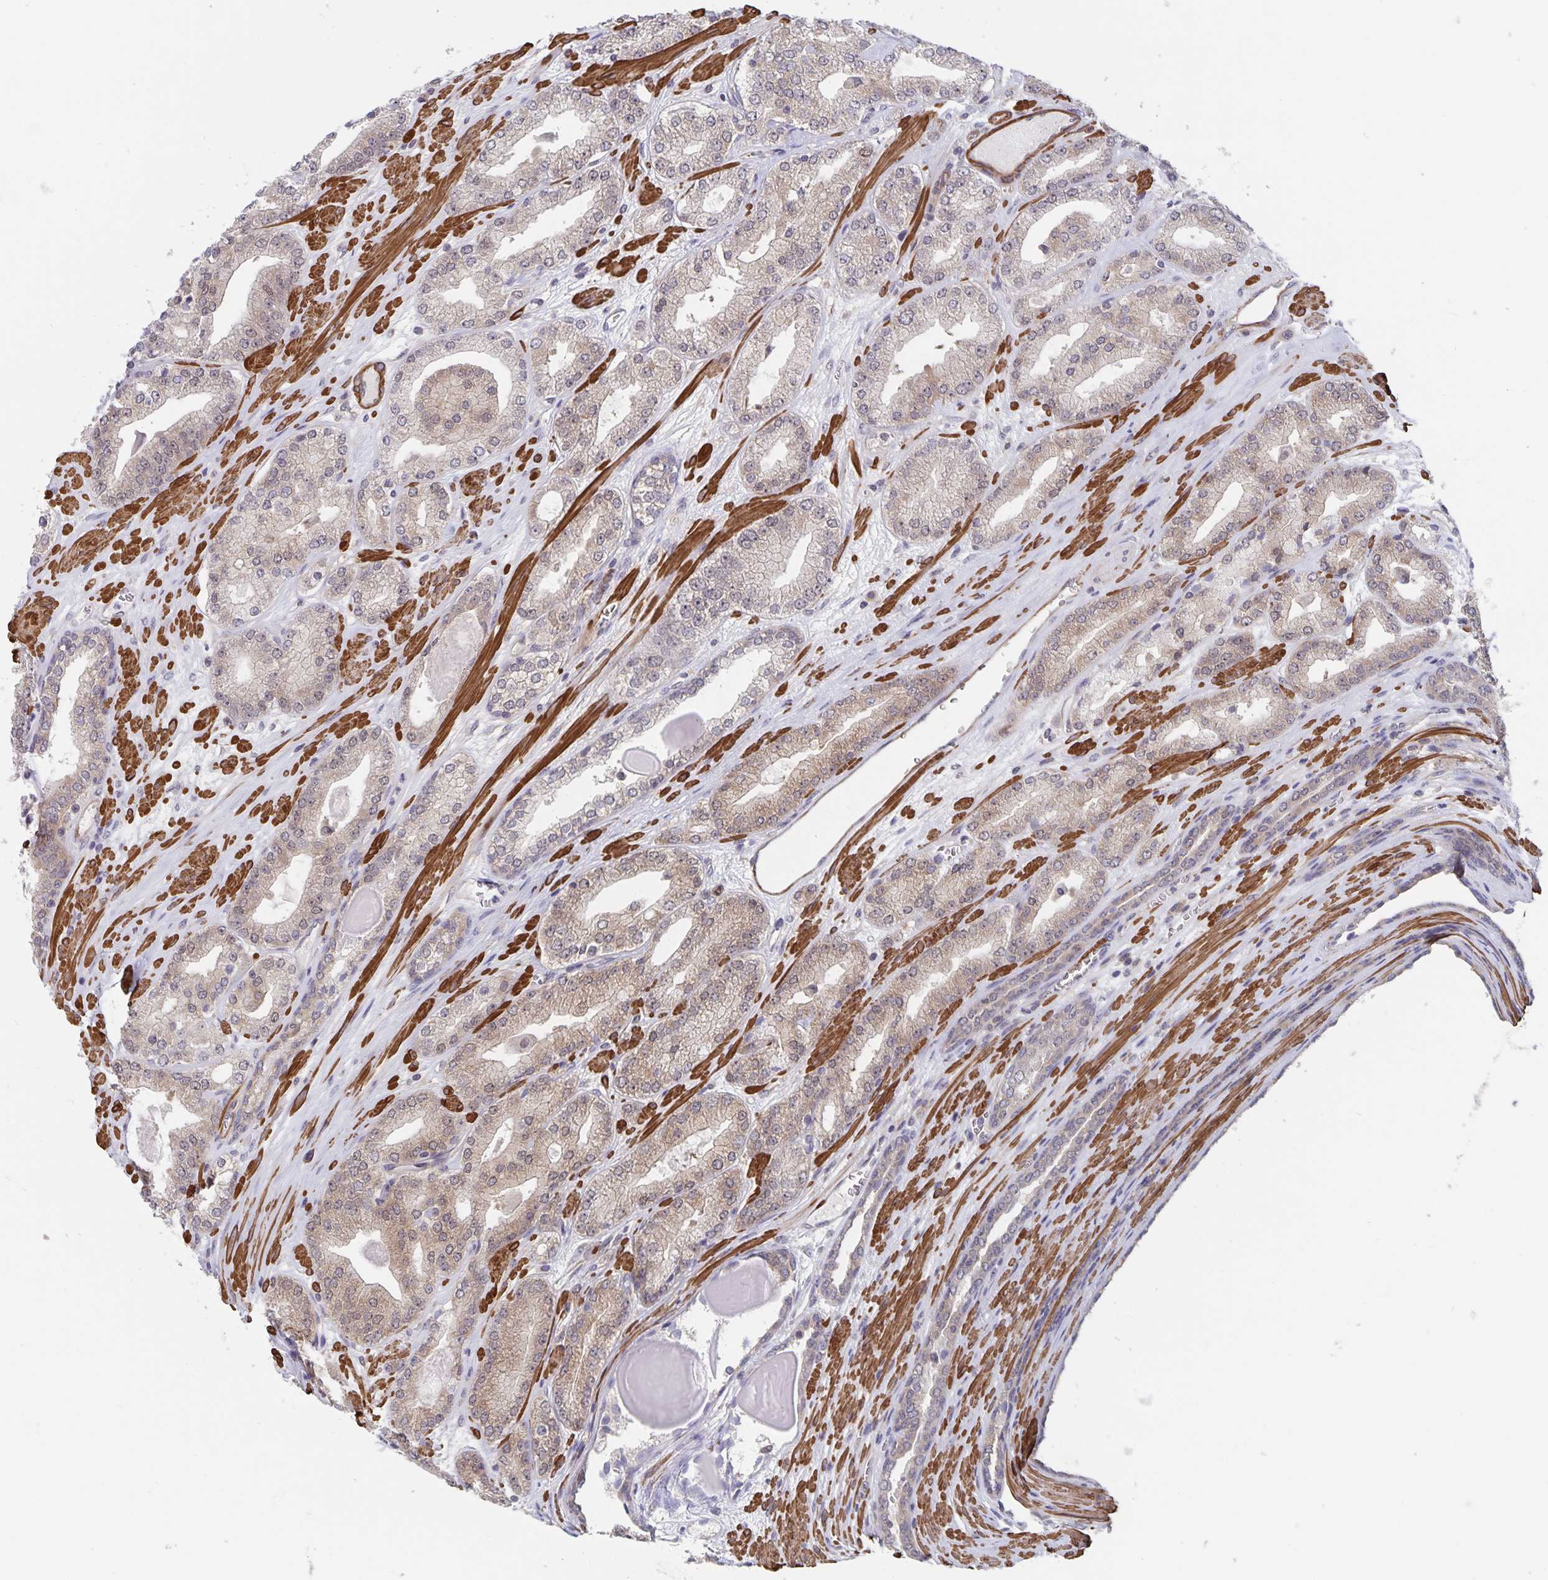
{"staining": {"intensity": "weak", "quantity": "25%-75%", "location": "cytoplasmic/membranous"}, "tissue": "prostate cancer", "cell_type": "Tumor cells", "image_type": "cancer", "snomed": [{"axis": "morphology", "description": "Adenocarcinoma, High grade"}, {"axis": "topography", "description": "Prostate"}], "caption": "This image shows immunohistochemistry staining of human adenocarcinoma (high-grade) (prostate), with low weak cytoplasmic/membranous expression in about 25%-75% of tumor cells.", "gene": "BAG6", "patient": {"sex": "male", "age": 64}}